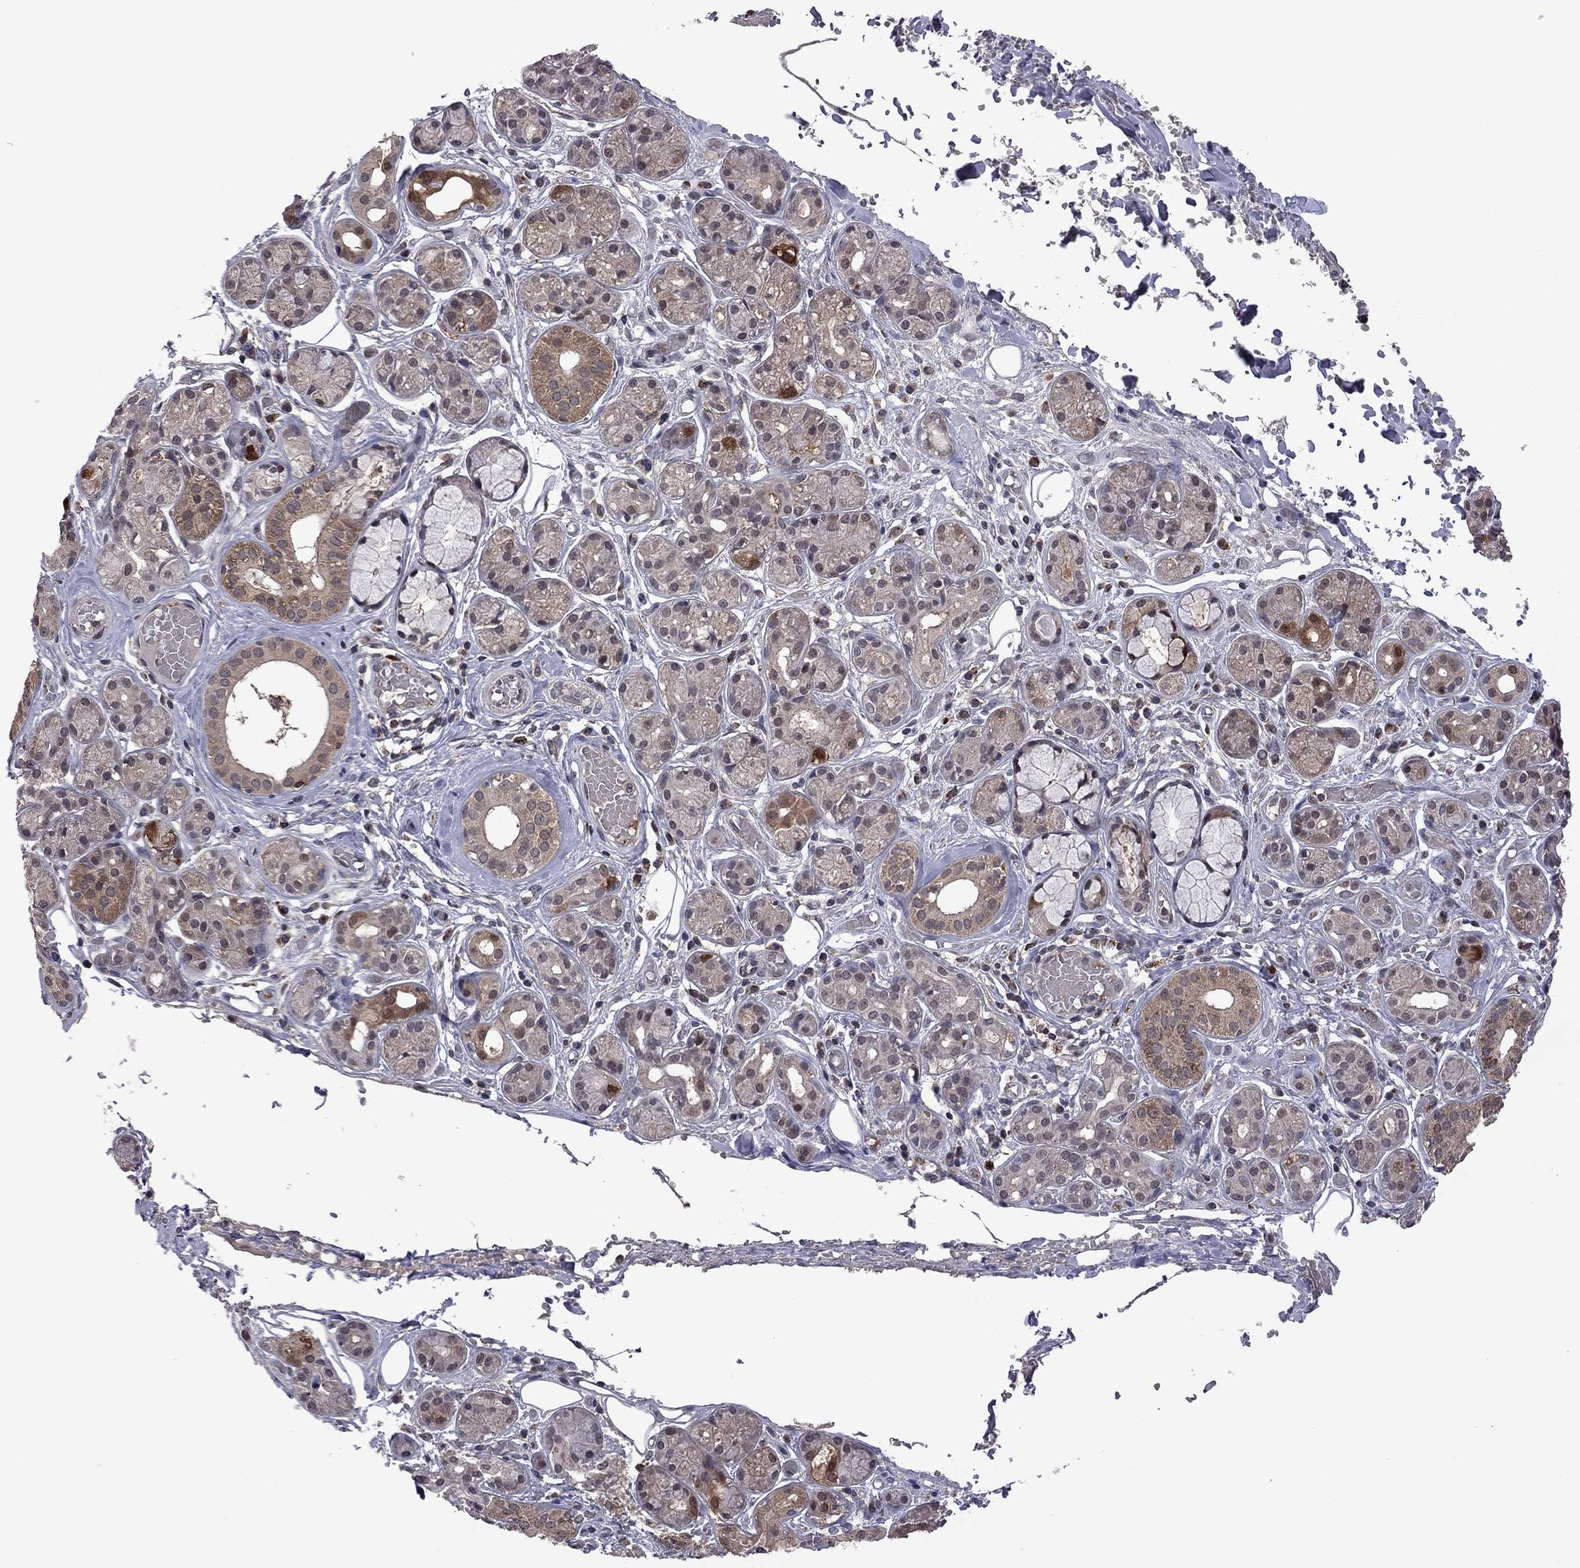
{"staining": {"intensity": "moderate", "quantity": ">75%", "location": "cytoplasmic/membranous"}, "tissue": "salivary gland", "cell_type": "Glandular cells", "image_type": "normal", "snomed": [{"axis": "morphology", "description": "Normal tissue, NOS"}, {"axis": "topography", "description": "Salivary gland"}, {"axis": "topography", "description": "Peripheral nerve tissue"}], "caption": "Immunohistochemistry (IHC) histopathology image of unremarkable salivary gland: salivary gland stained using immunohistochemistry displays medium levels of moderate protein expression localized specifically in the cytoplasmic/membranous of glandular cells, appearing as a cytoplasmic/membranous brown color.", "gene": "GPAA1", "patient": {"sex": "male", "age": 71}}